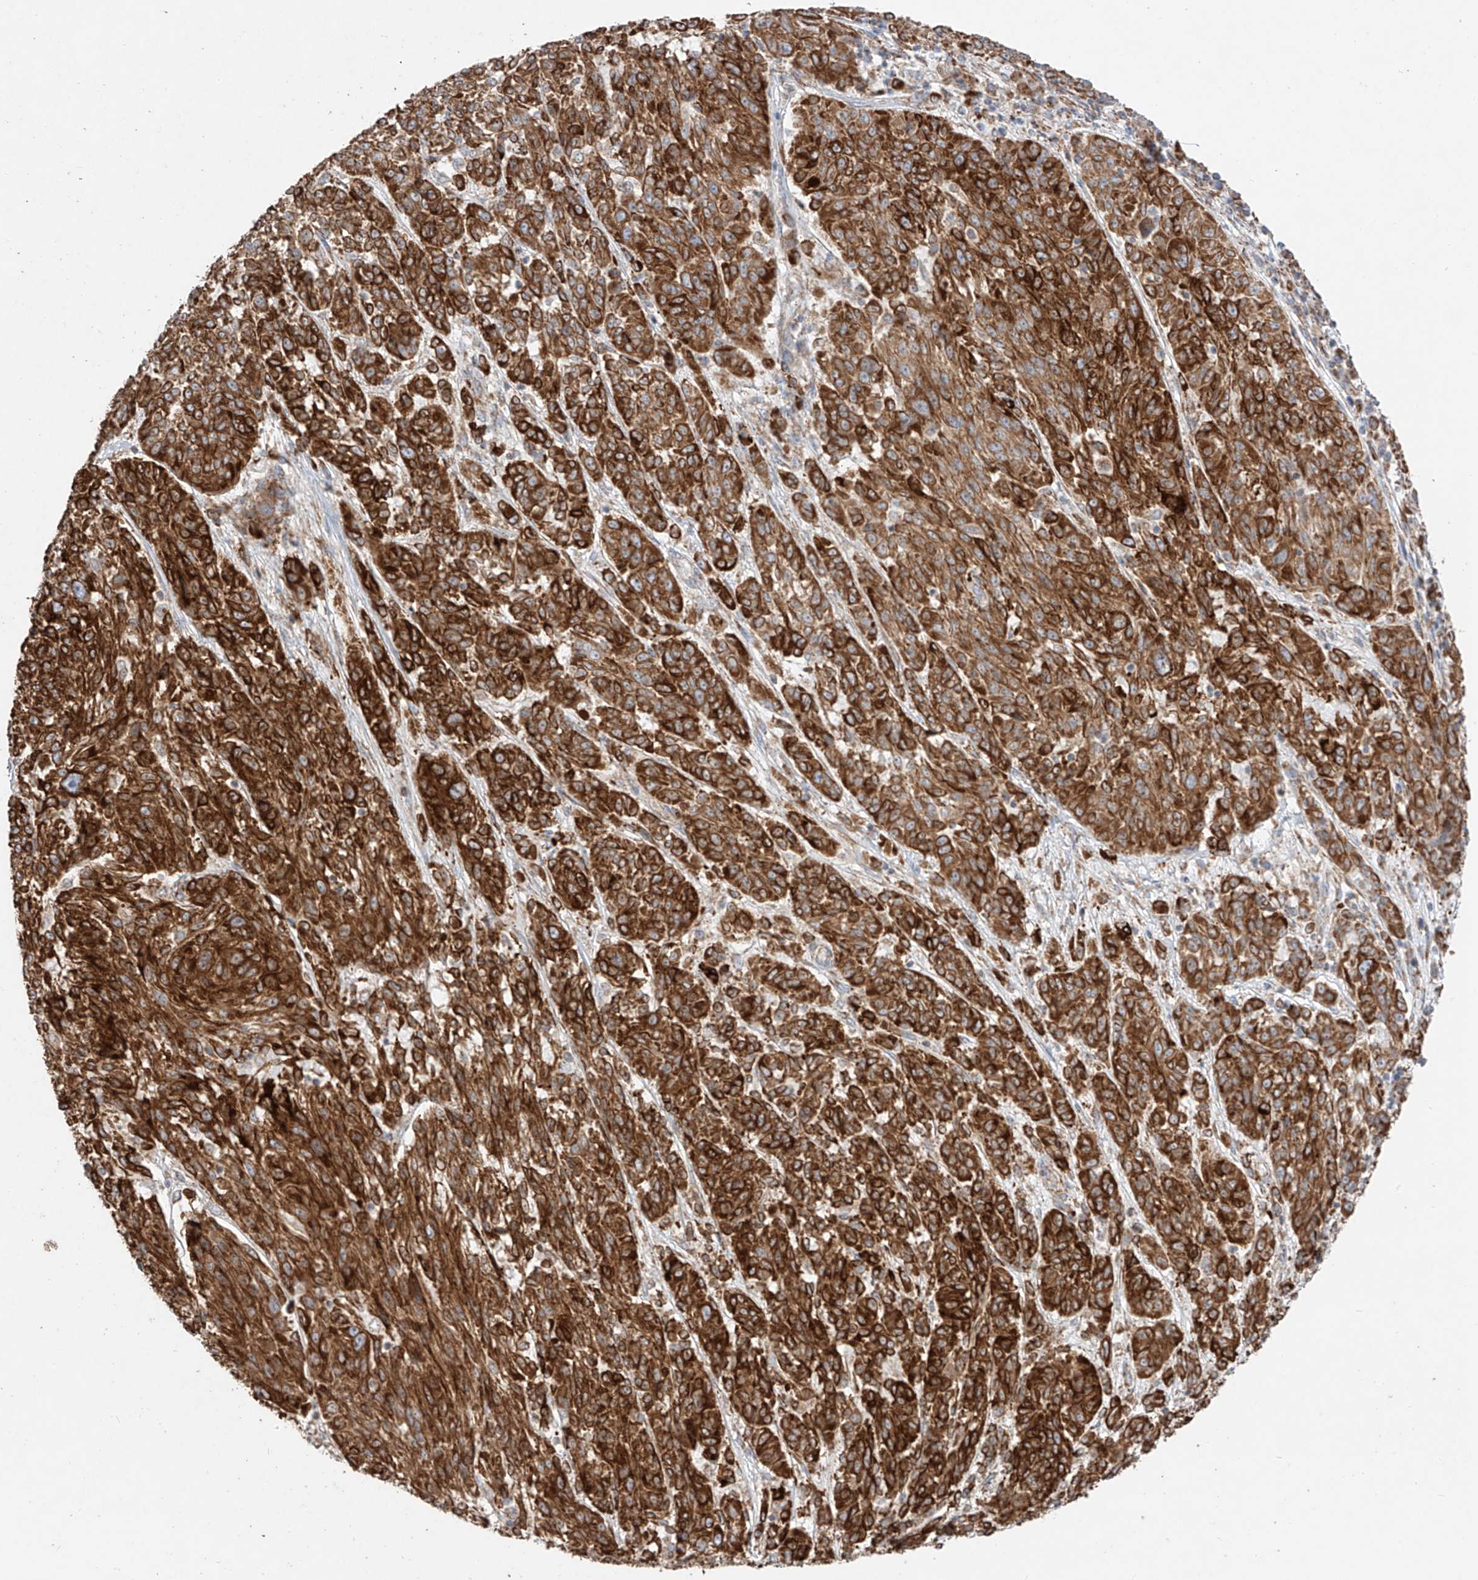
{"staining": {"intensity": "strong", "quantity": ">75%", "location": "cytoplasmic/membranous"}, "tissue": "melanoma", "cell_type": "Tumor cells", "image_type": "cancer", "snomed": [{"axis": "morphology", "description": "Malignant melanoma, NOS"}, {"axis": "topography", "description": "Skin"}], "caption": "Protein analysis of malignant melanoma tissue shows strong cytoplasmic/membranous expression in about >75% of tumor cells.", "gene": "COLGALT2", "patient": {"sex": "male", "age": 53}}